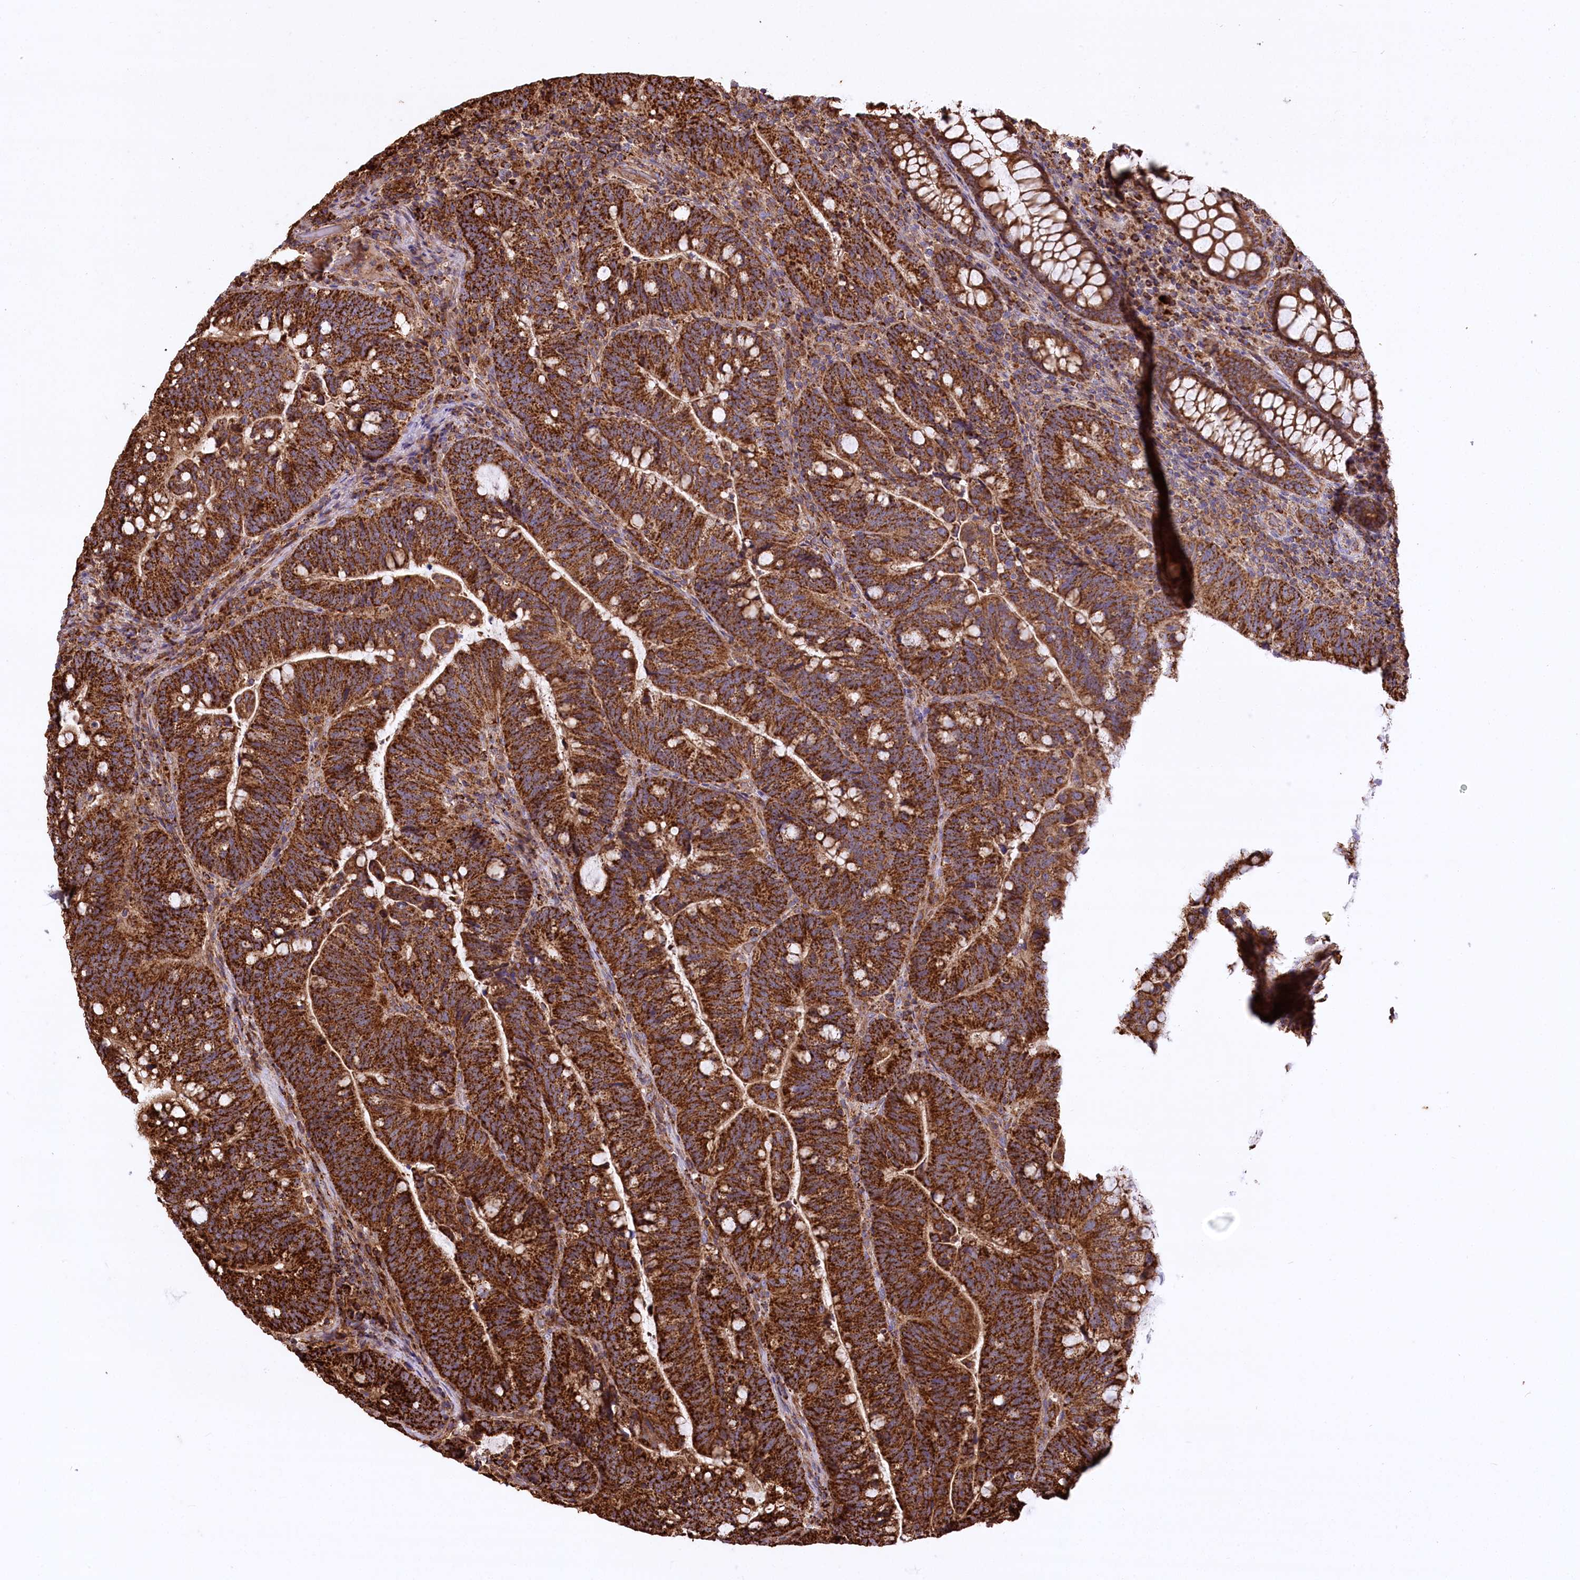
{"staining": {"intensity": "strong", "quantity": ">75%", "location": "cytoplasmic/membranous"}, "tissue": "colorectal cancer", "cell_type": "Tumor cells", "image_type": "cancer", "snomed": [{"axis": "morphology", "description": "Normal tissue, NOS"}, {"axis": "morphology", "description": "Adenocarcinoma, NOS"}, {"axis": "topography", "description": "Colon"}], "caption": "Immunohistochemical staining of human colorectal cancer (adenocarcinoma) demonstrates high levels of strong cytoplasmic/membranous positivity in approximately >75% of tumor cells. The protein is stained brown, and the nuclei are stained in blue (DAB (3,3'-diaminobenzidine) IHC with brightfield microscopy, high magnification).", "gene": "CARD19", "patient": {"sex": "female", "age": 66}}